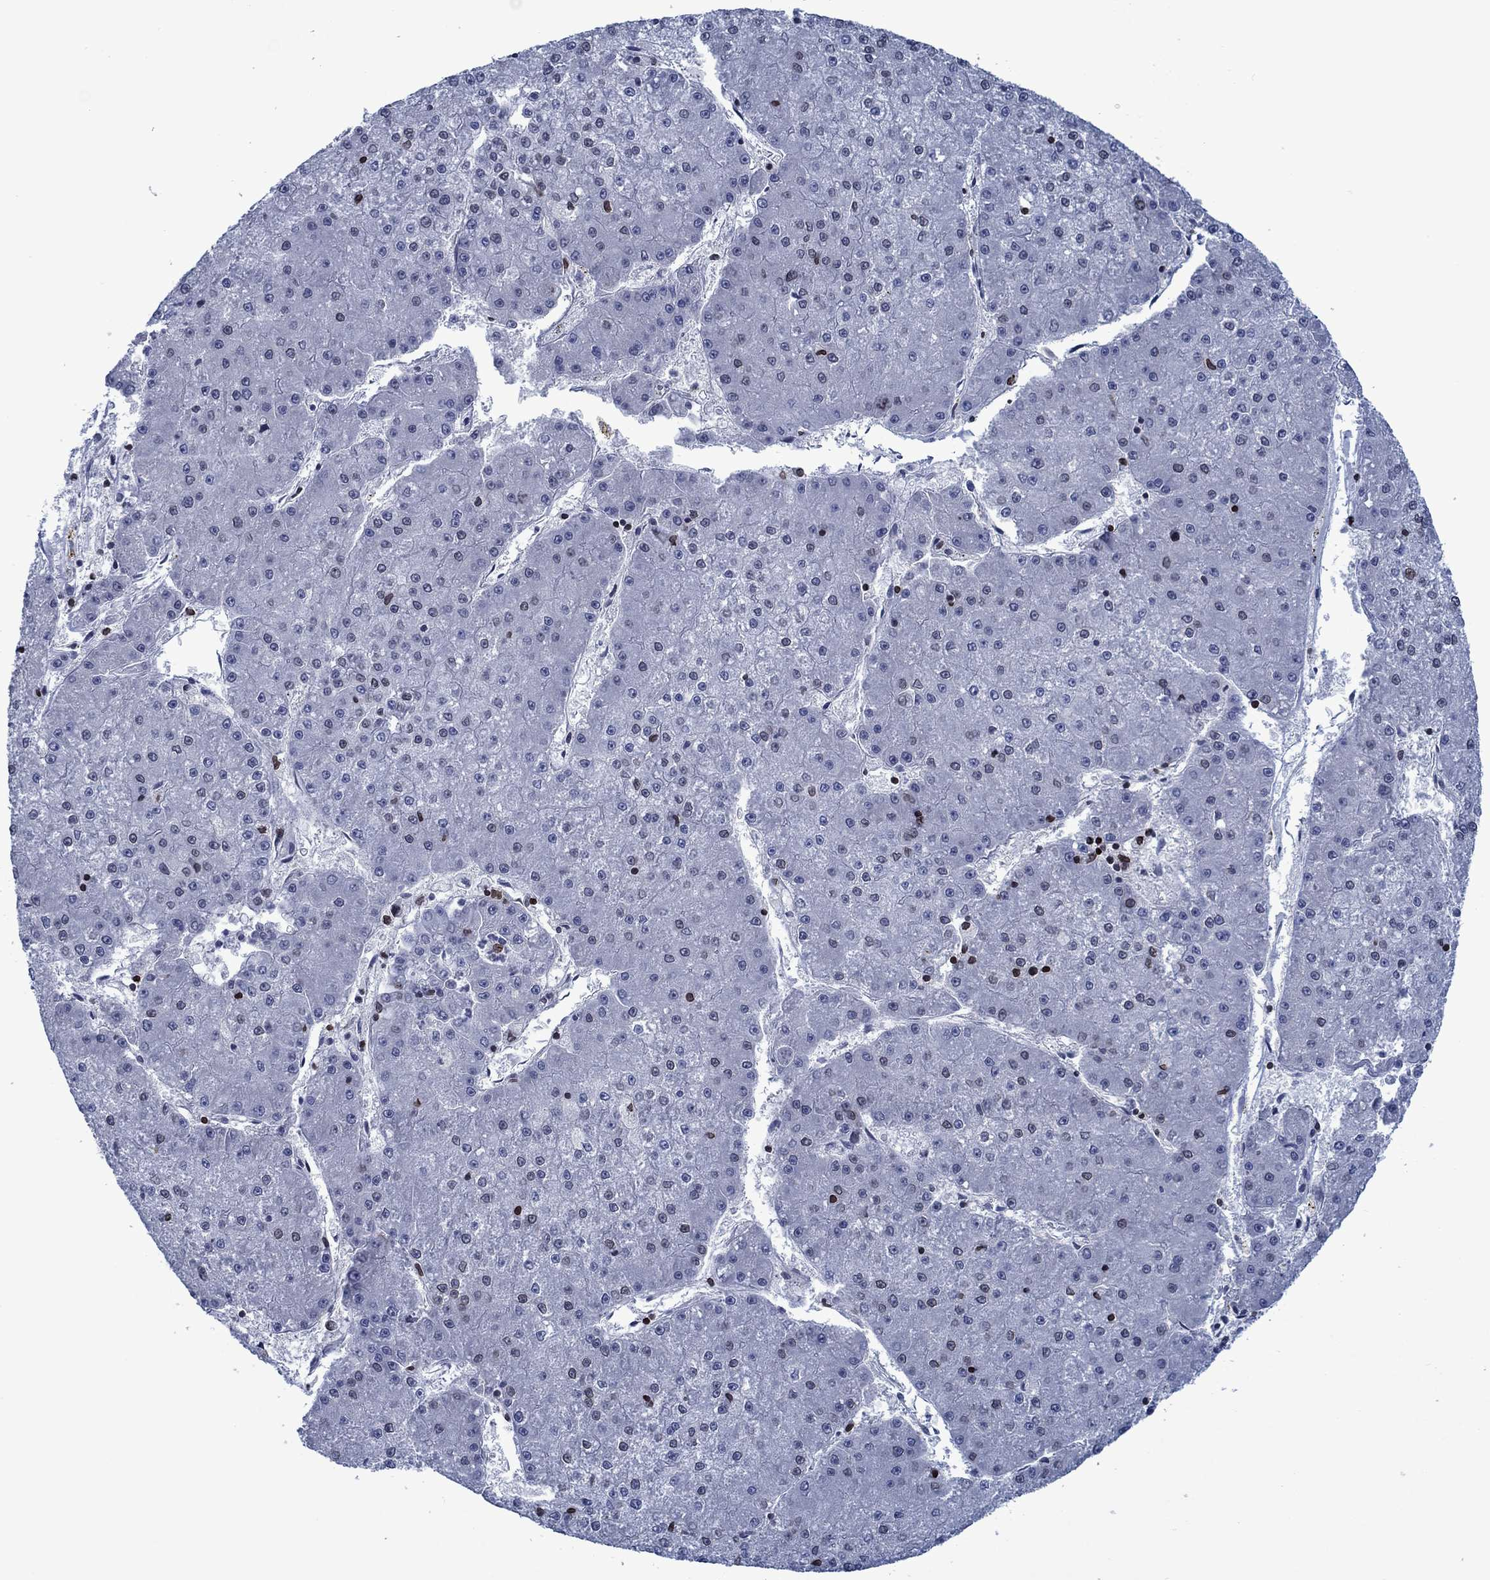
{"staining": {"intensity": "negative", "quantity": "none", "location": "none"}, "tissue": "liver cancer", "cell_type": "Tumor cells", "image_type": "cancer", "snomed": [{"axis": "morphology", "description": "Carcinoma, Hepatocellular, NOS"}, {"axis": "topography", "description": "Liver"}], "caption": "Immunohistochemistry (IHC) image of human hepatocellular carcinoma (liver) stained for a protein (brown), which exhibits no expression in tumor cells. The staining is performed using DAB brown chromogen with nuclei counter-stained in using hematoxylin.", "gene": "SLA", "patient": {"sex": "male", "age": 73}}